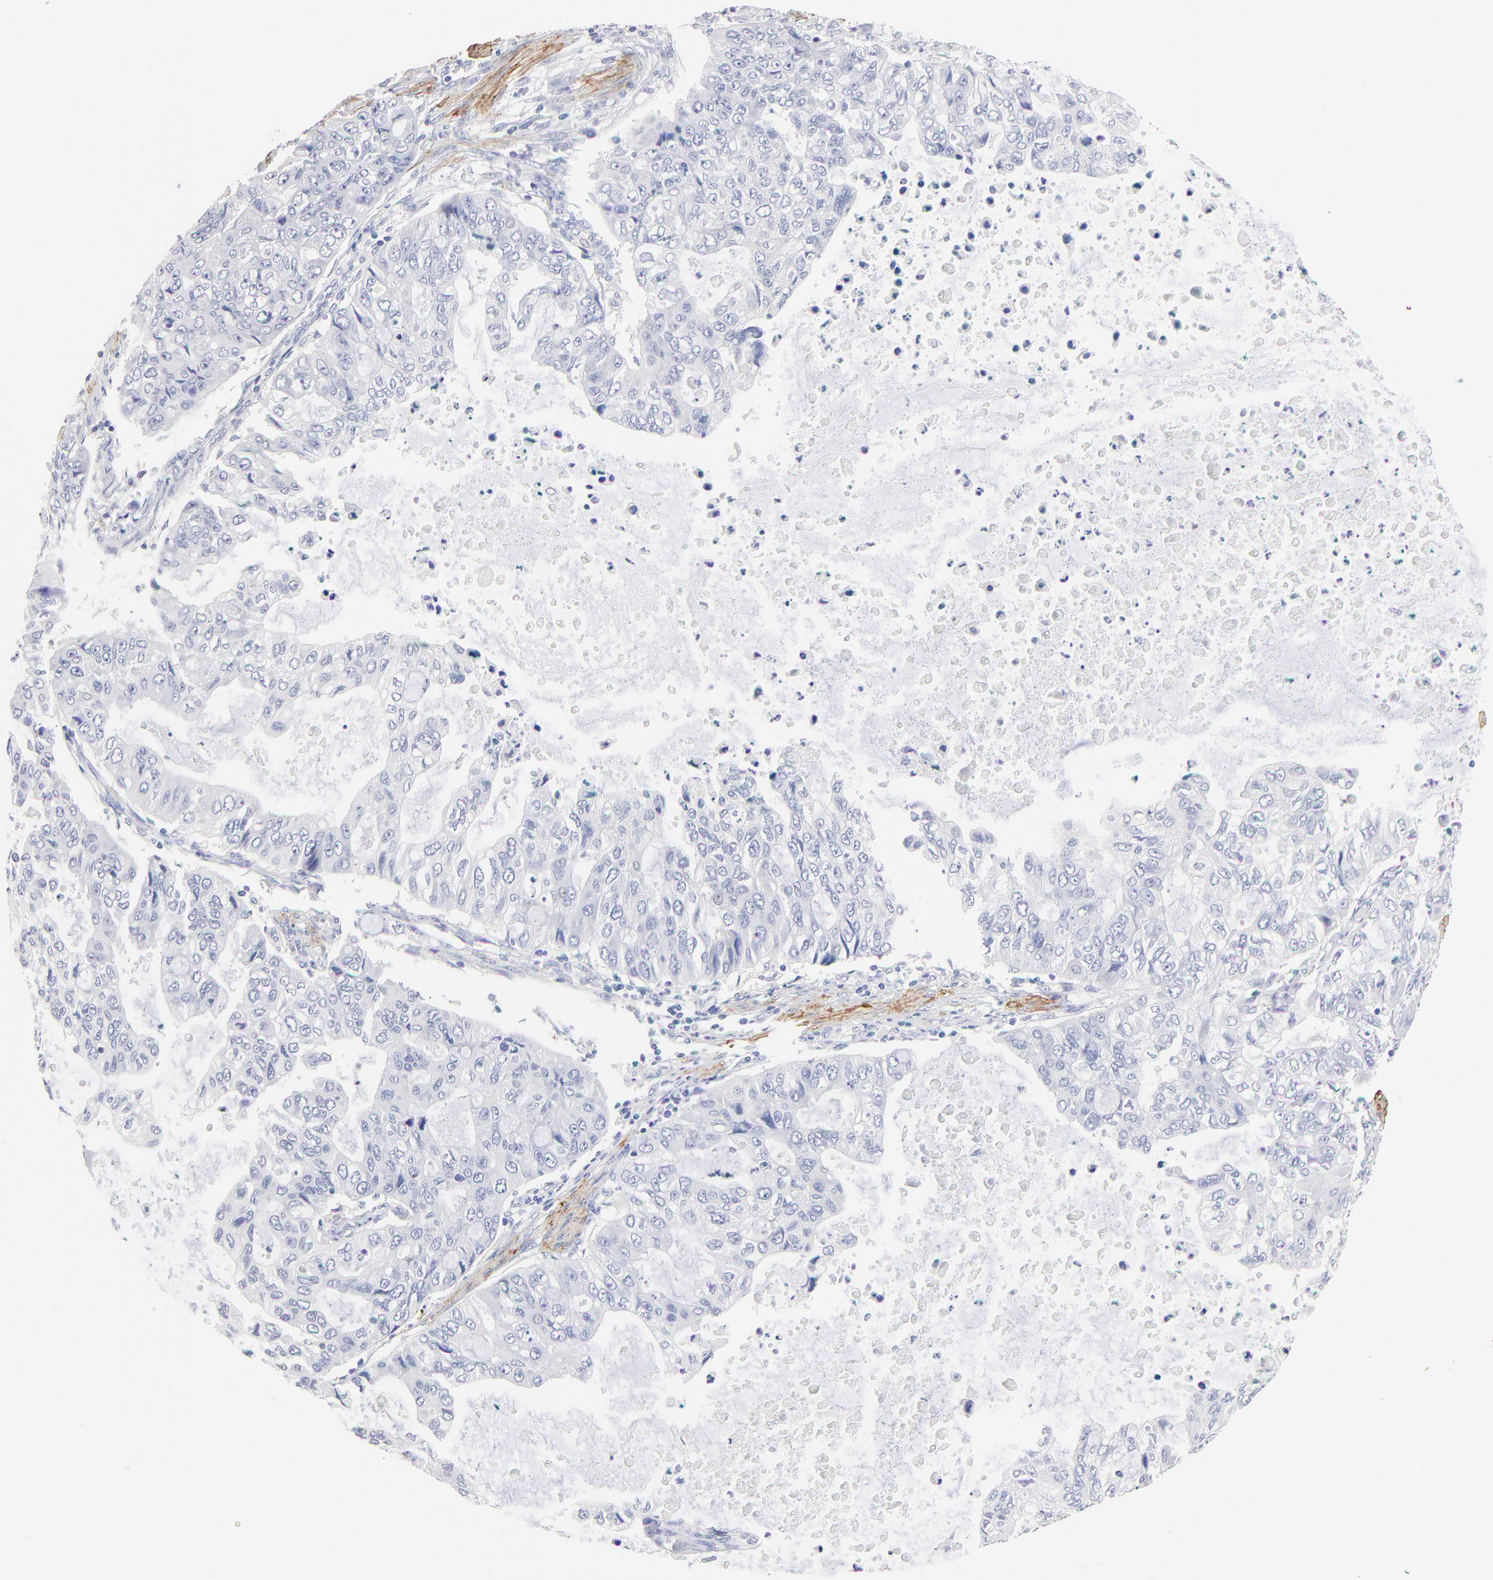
{"staining": {"intensity": "negative", "quantity": "none", "location": "none"}, "tissue": "stomach cancer", "cell_type": "Tumor cells", "image_type": "cancer", "snomed": [{"axis": "morphology", "description": "Adenocarcinoma, NOS"}, {"axis": "topography", "description": "Stomach, upper"}], "caption": "Micrograph shows no significant protein staining in tumor cells of stomach cancer.", "gene": "ITGA8", "patient": {"sex": "female", "age": 52}}